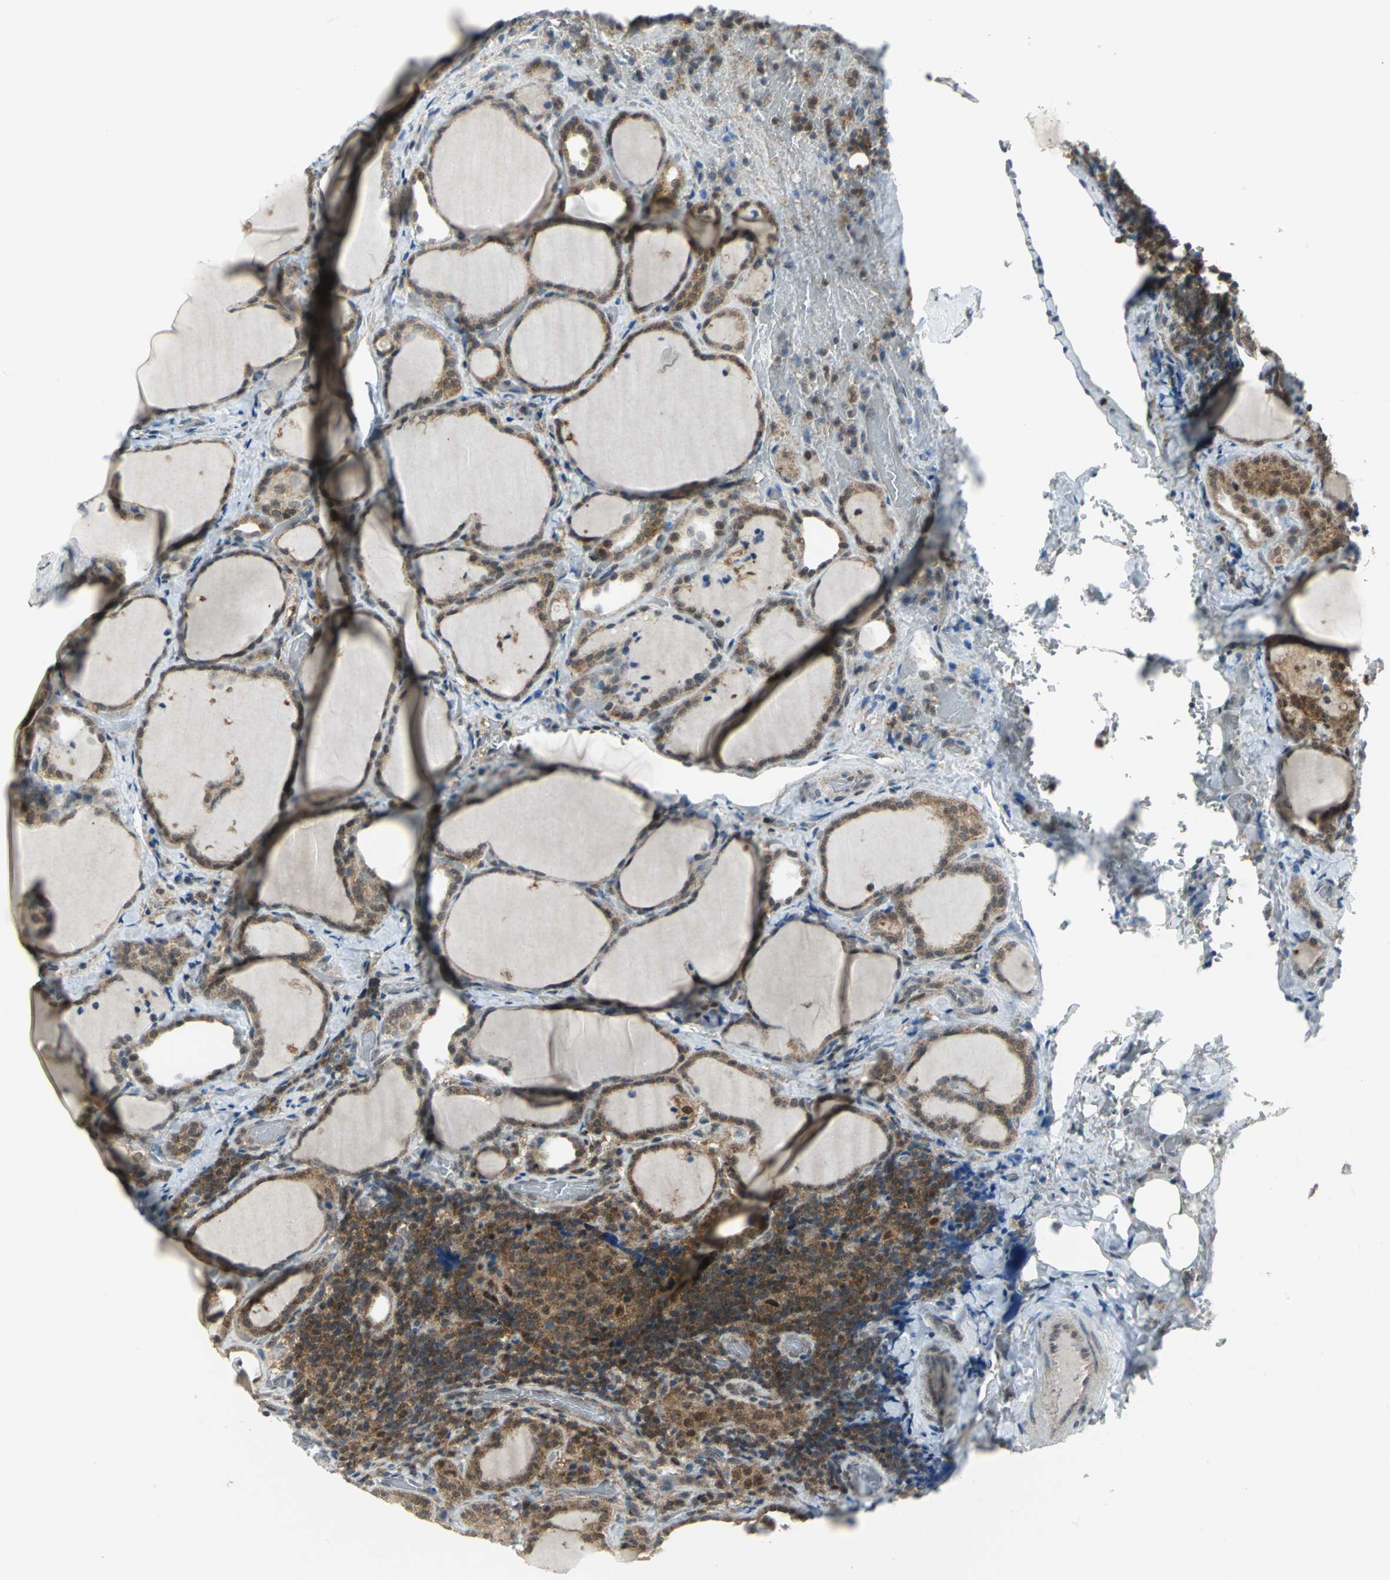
{"staining": {"intensity": "moderate", "quantity": ">75%", "location": "cytoplasmic/membranous"}, "tissue": "thyroid cancer", "cell_type": "Tumor cells", "image_type": "cancer", "snomed": [{"axis": "morphology", "description": "Papillary adenocarcinoma, NOS"}, {"axis": "topography", "description": "Thyroid gland"}], "caption": "Thyroid papillary adenocarcinoma tissue shows moderate cytoplasmic/membranous staining in approximately >75% of tumor cells", "gene": "PSMA4", "patient": {"sex": "female", "age": 30}}